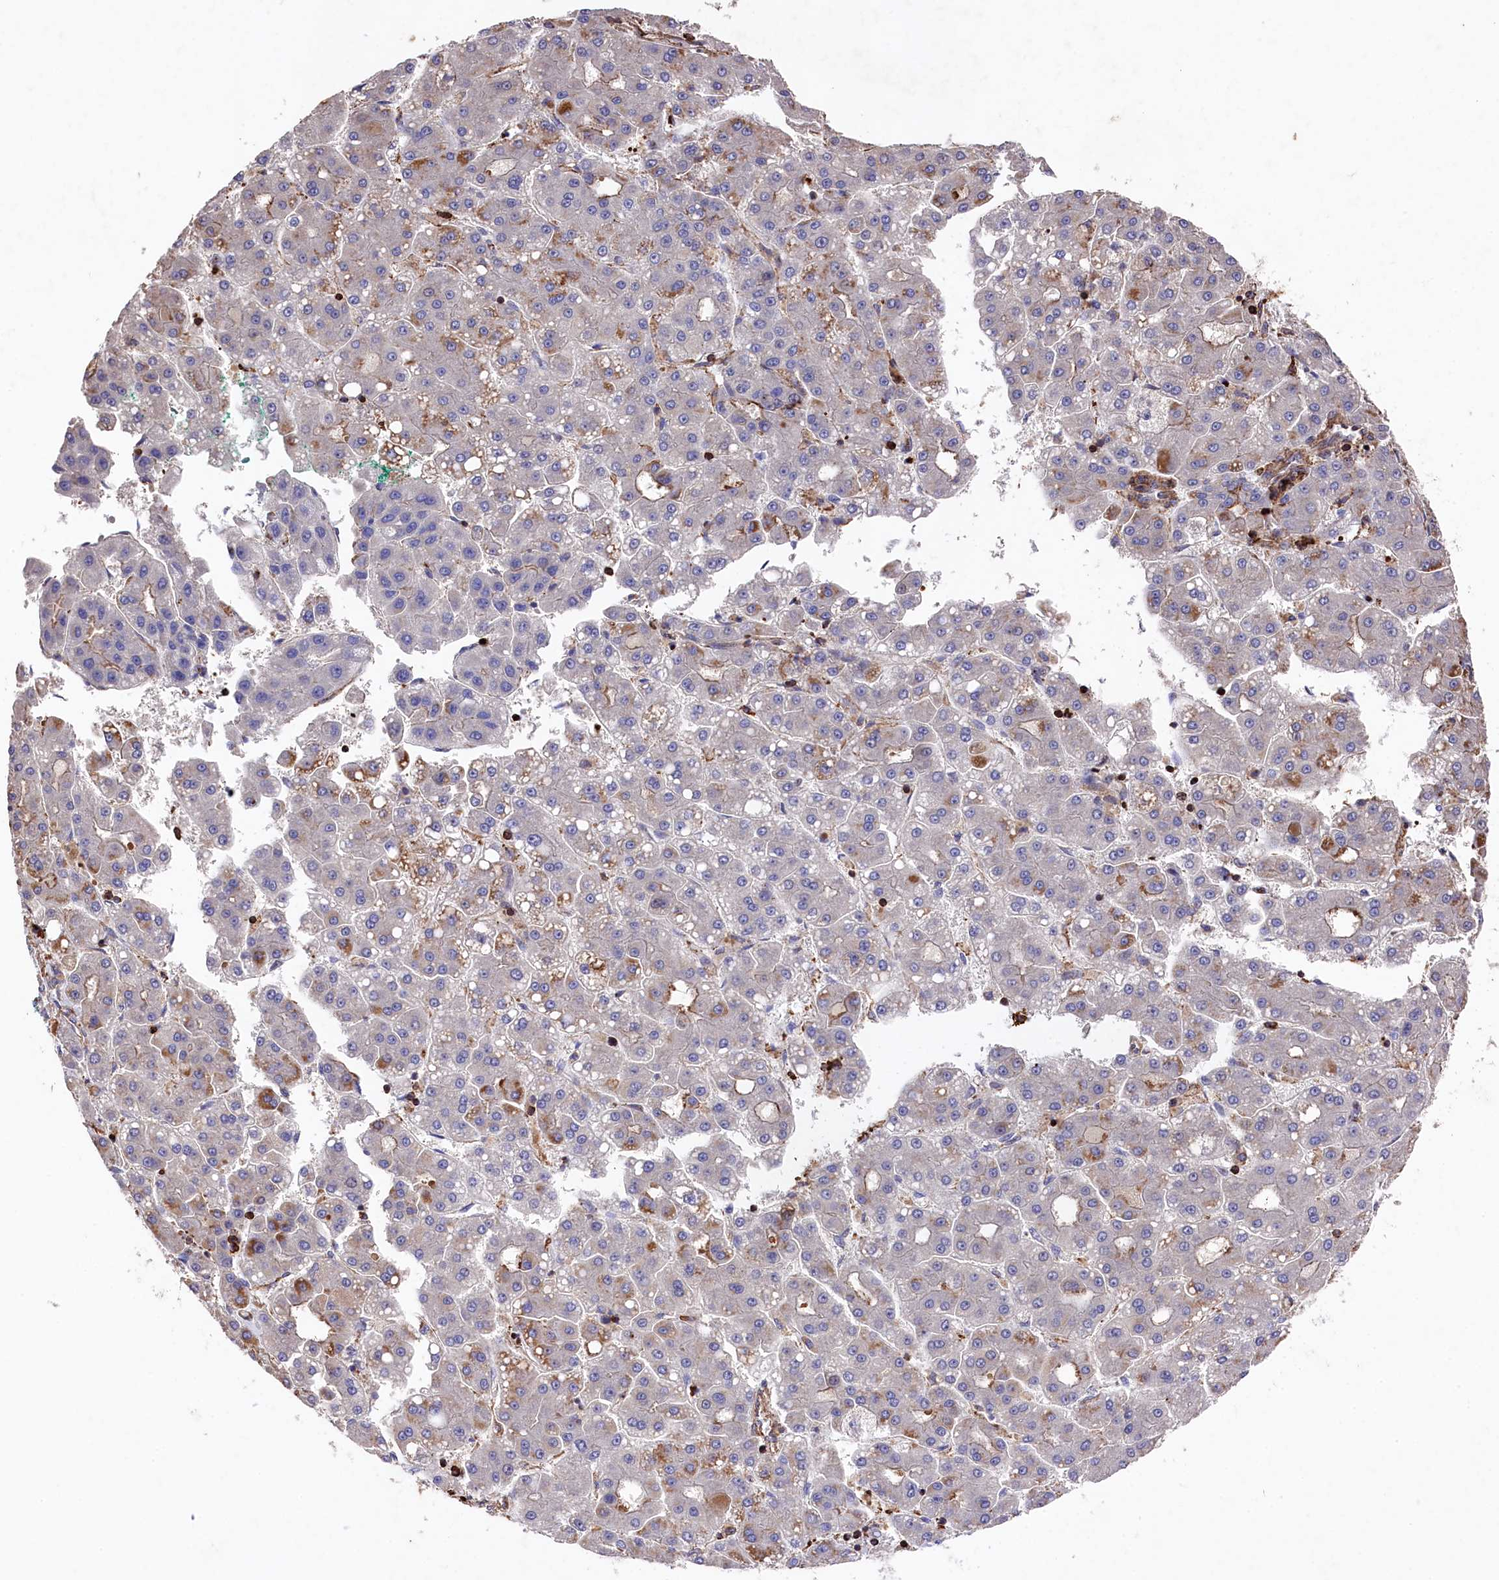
{"staining": {"intensity": "weak", "quantity": "<25%", "location": "cytoplasmic/membranous"}, "tissue": "liver cancer", "cell_type": "Tumor cells", "image_type": "cancer", "snomed": [{"axis": "morphology", "description": "Carcinoma, Hepatocellular, NOS"}, {"axis": "topography", "description": "Liver"}], "caption": "Immunohistochemical staining of human liver hepatocellular carcinoma exhibits no significant positivity in tumor cells.", "gene": "RAPSN", "patient": {"sex": "male", "age": 65}}